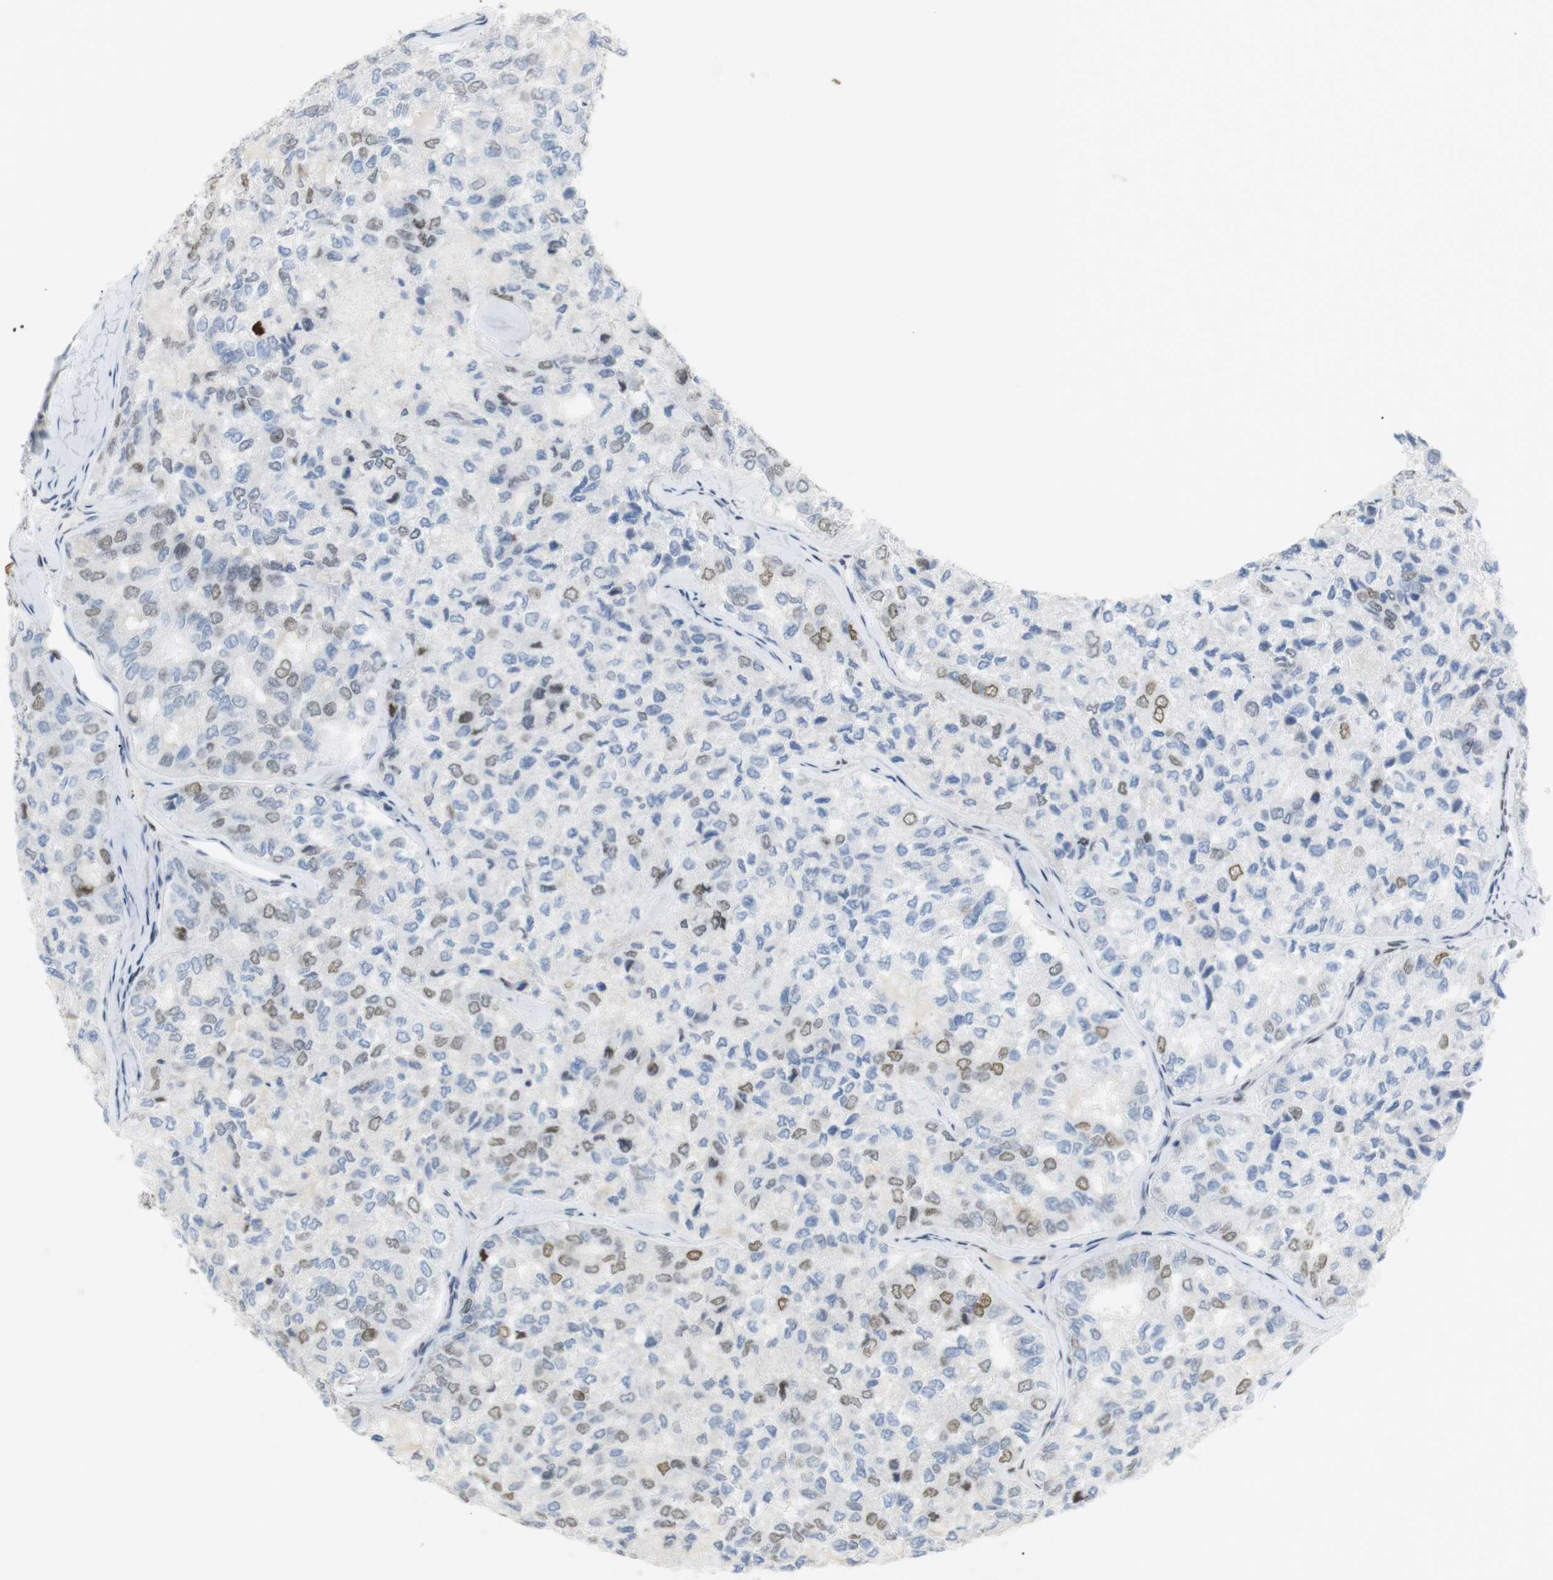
{"staining": {"intensity": "moderate", "quantity": "25%-75%", "location": "nuclear"}, "tissue": "thyroid cancer", "cell_type": "Tumor cells", "image_type": "cancer", "snomed": [{"axis": "morphology", "description": "Follicular adenoma carcinoma, NOS"}, {"axis": "topography", "description": "Thyroid gland"}], "caption": "The immunohistochemical stain shows moderate nuclear expression in tumor cells of thyroid cancer (follicular adenoma carcinoma) tissue. The protein of interest is shown in brown color, while the nuclei are stained blue.", "gene": "BMI1", "patient": {"sex": "male", "age": 75}}